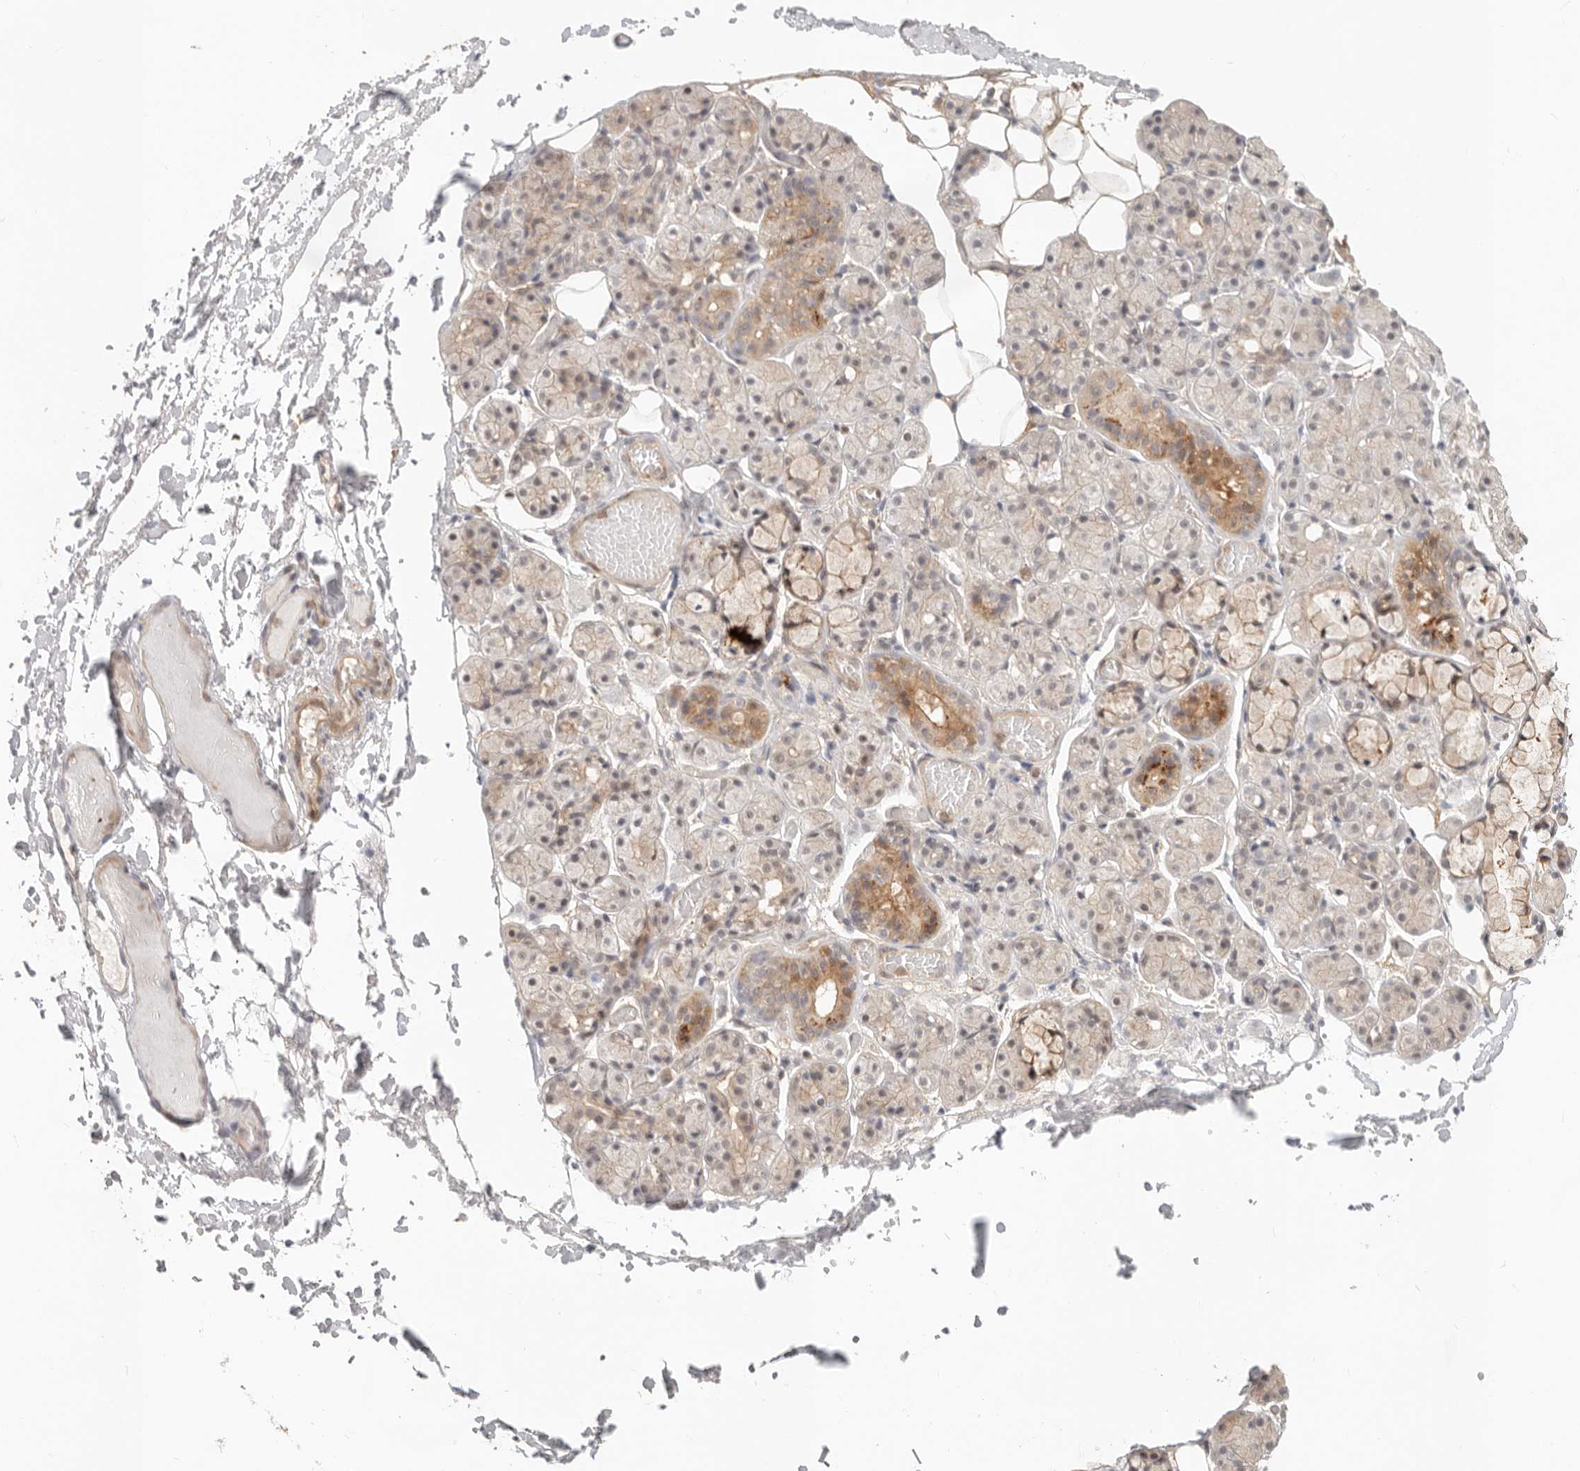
{"staining": {"intensity": "moderate", "quantity": "<25%", "location": "cytoplasmic/membranous,nuclear"}, "tissue": "salivary gland", "cell_type": "Glandular cells", "image_type": "normal", "snomed": [{"axis": "morphology", "description": "Normal tissue, NOS"}, {"axis": "topography", "description": "Salivary gland"}], "caption": "A brown stain shows moderate cytoplasmic/membranous,nuclear staining of a protein in glandular cells of unremarkable salivary gland. Using DAB (brown) and hematoxylin (blue) stains, captured at high magnification using brightfield microscopy.", "gene": "HEXD", "patient": {"sex": "male", "age": 63}}